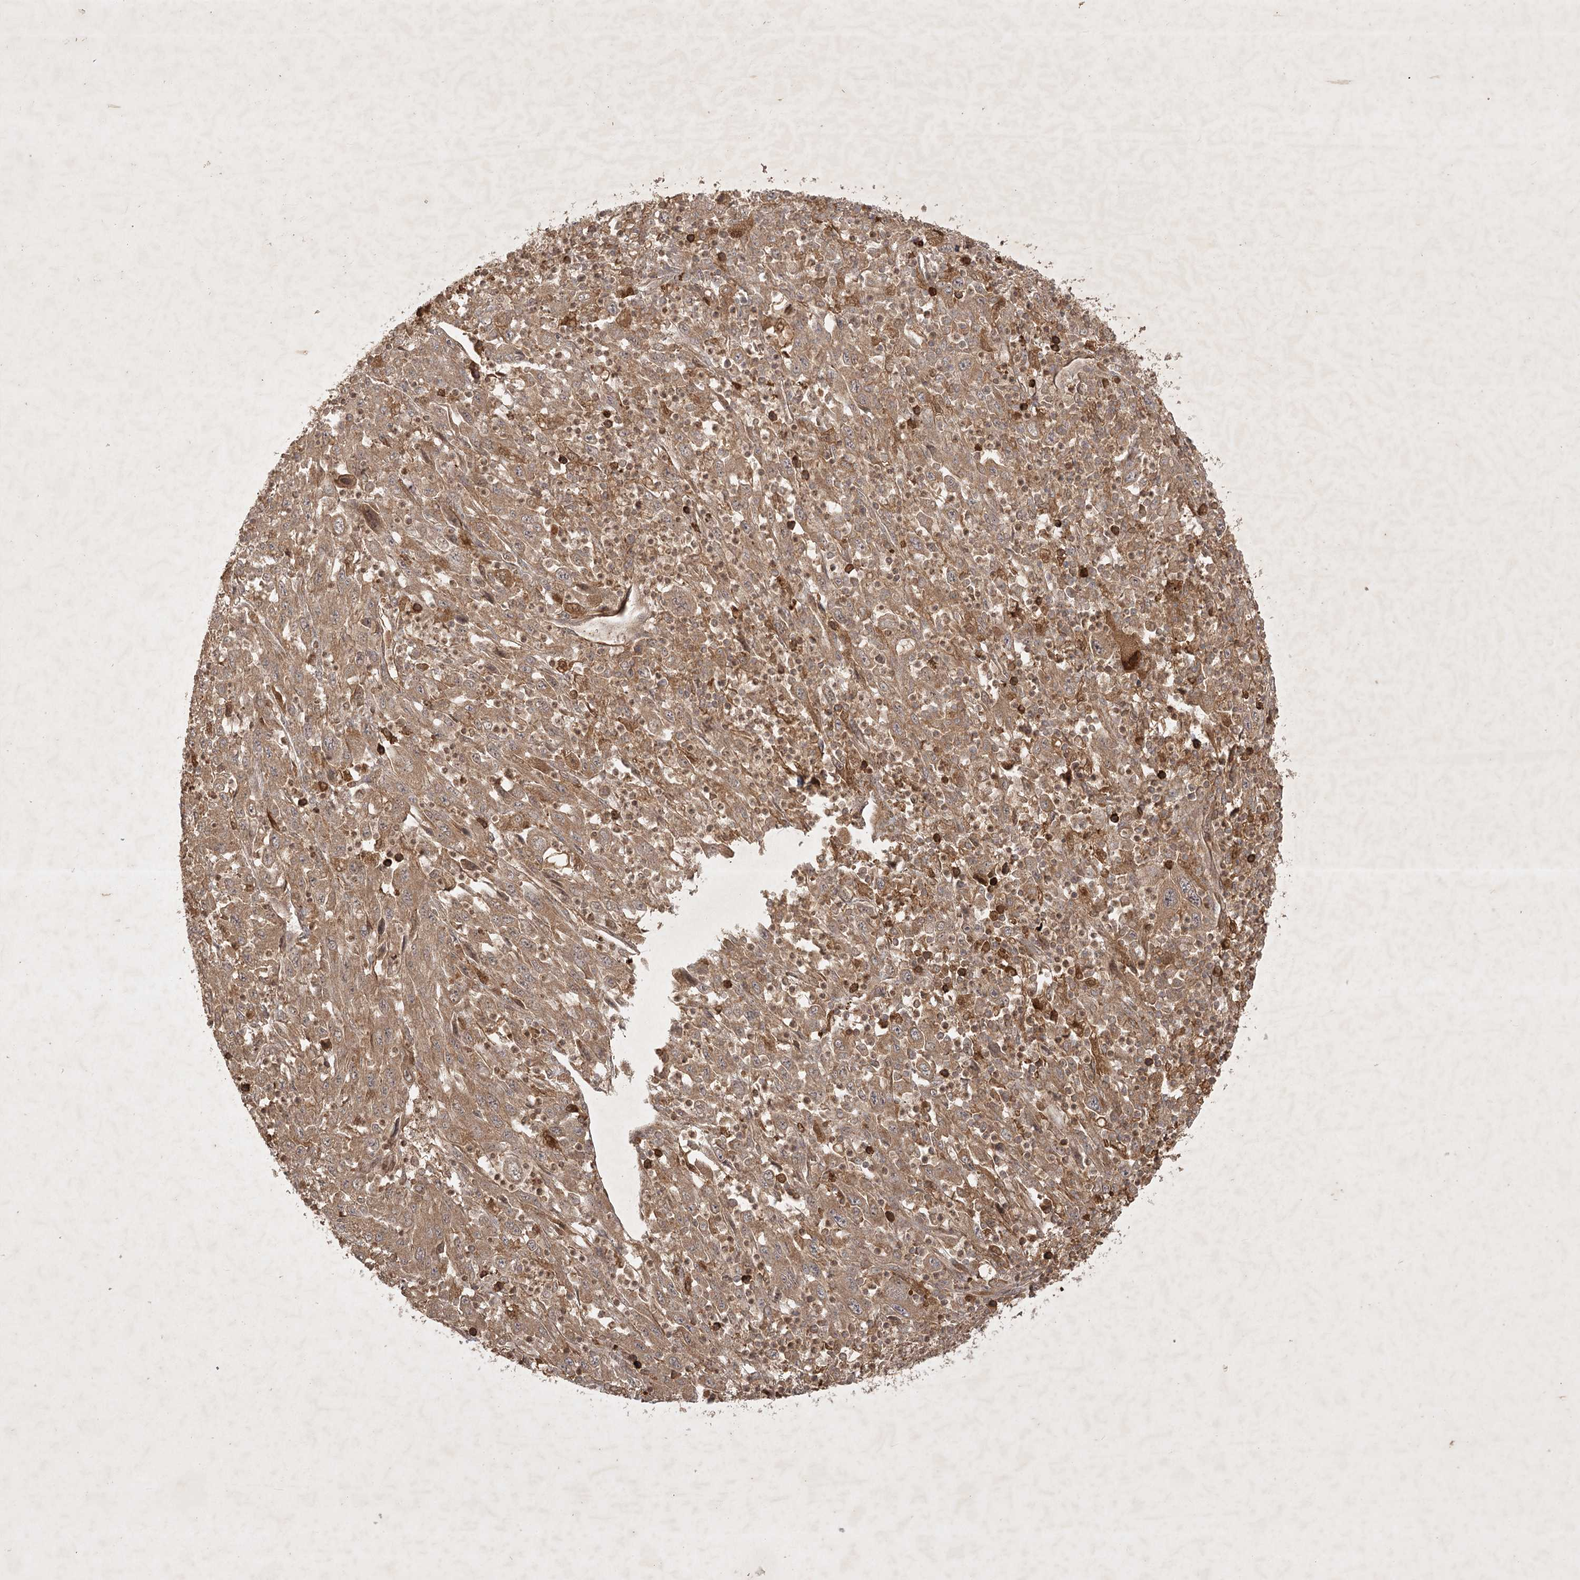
{"staining": {"intensity": "moderate", "quantity": ">75%", "location": "cytoplasmic/membranous"}, "tissue": "melanoma", "cell_type": "Tumor cells", "image_type": "cancer", "snomed": [{"axis": "morphology", "description": "Malignant melanoma, Metastatic site"}, {"axis": "topography", "description": "Skin"}], "caption": "Tumor cells demonstrate medium levels of moderate cytoplasmic/membranous expression in about >75% of cells in melanoma.", "gene": "ARL13A", "patient": {"sex": "female", "age": 56}}